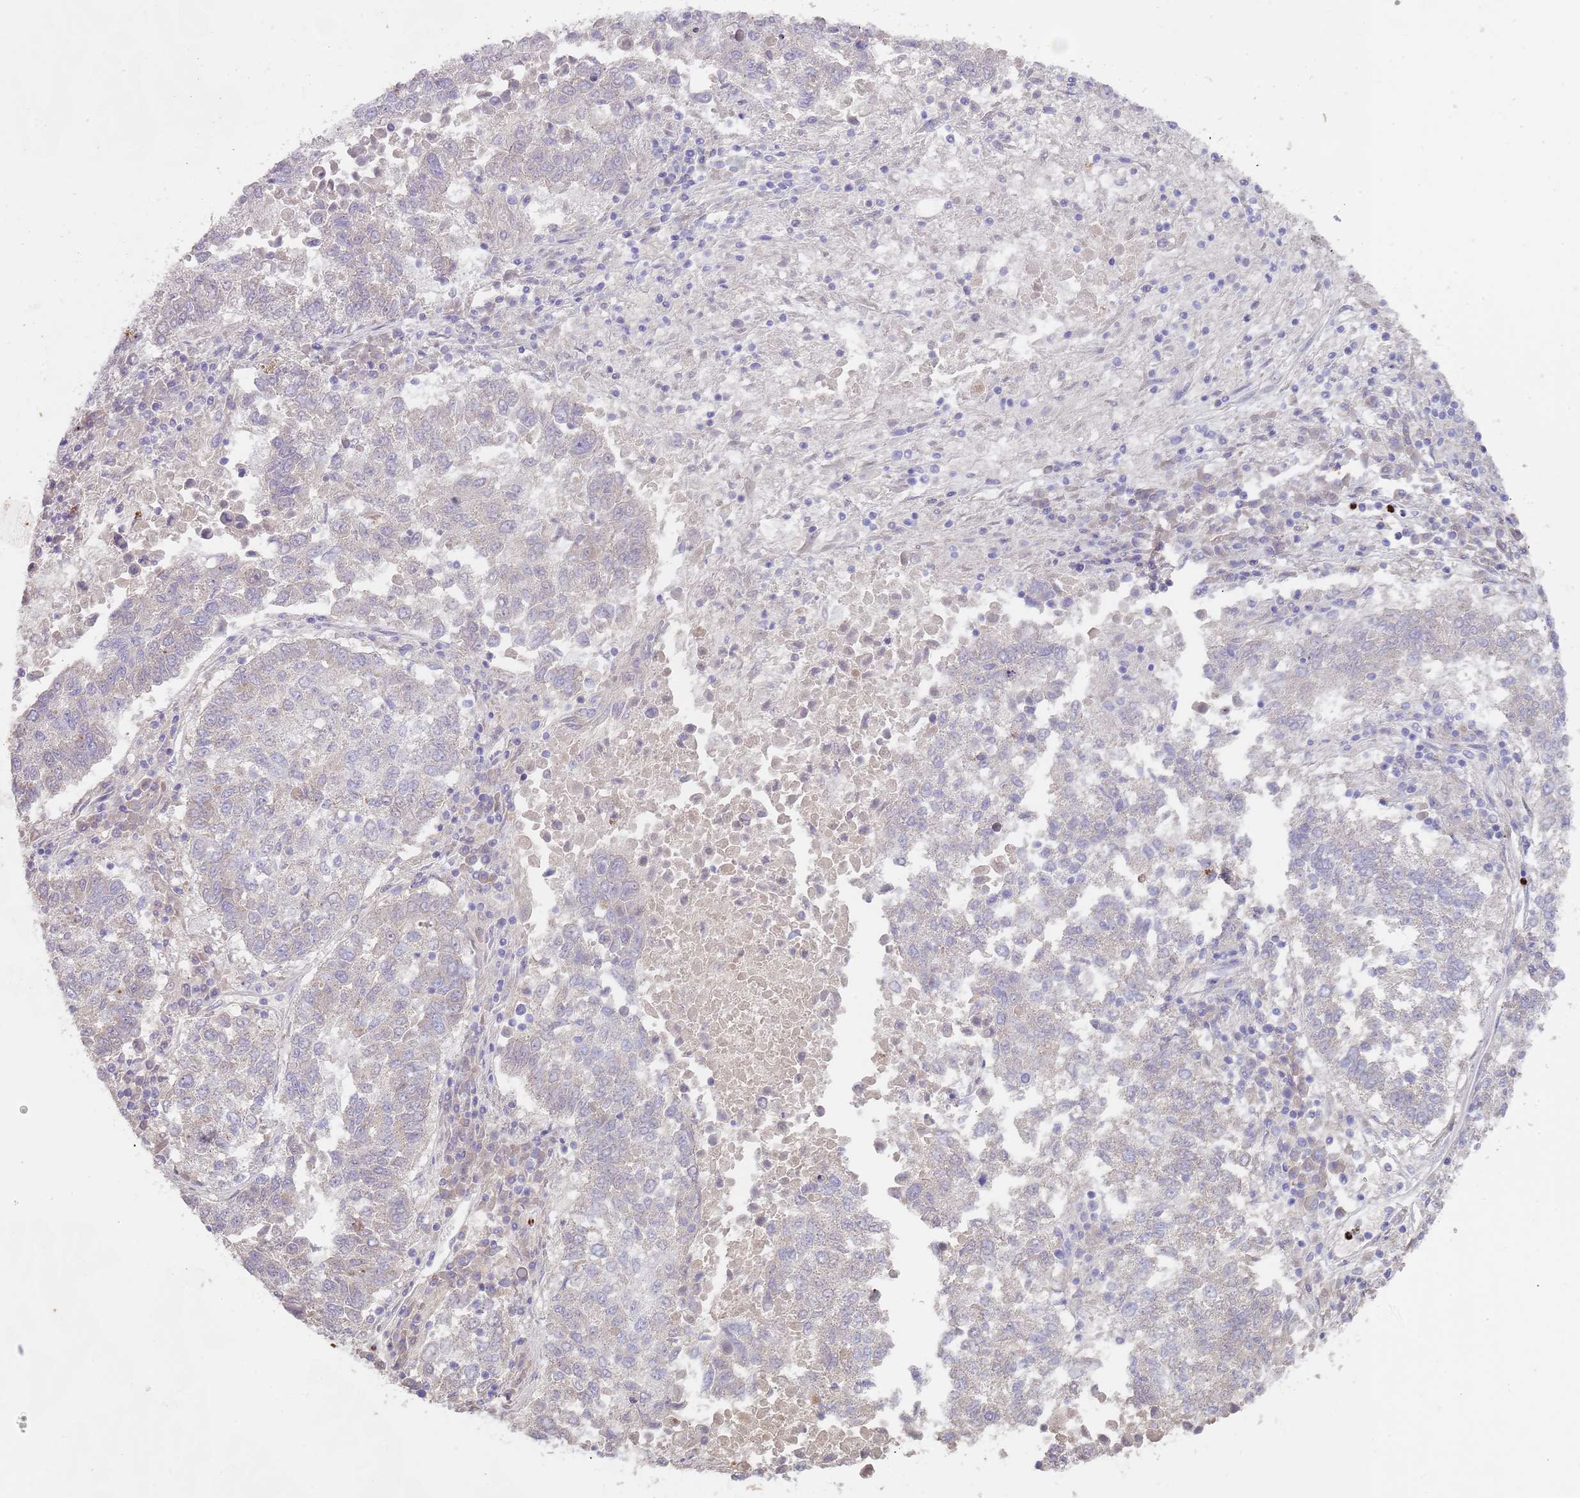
{"staining": {"intensity": "negative", "quantity": "none", "location": "none"}, "tissue": "lung cancer", "cell_type": "Tumor cells", "image_type": "cancer", "snomed": [{"axis": "morphology", "description": "Squamous cell carcinoma, NOS"}, {"axis": "topography", "description": "Lung"}], "caption": "Squamous cell carcinoma (lung) stained for a protein using immunohistochemistry exhibits no positivity tumor cells.", "gene": "TMEM251", "patient": {"sex": "male", "age": 73}}